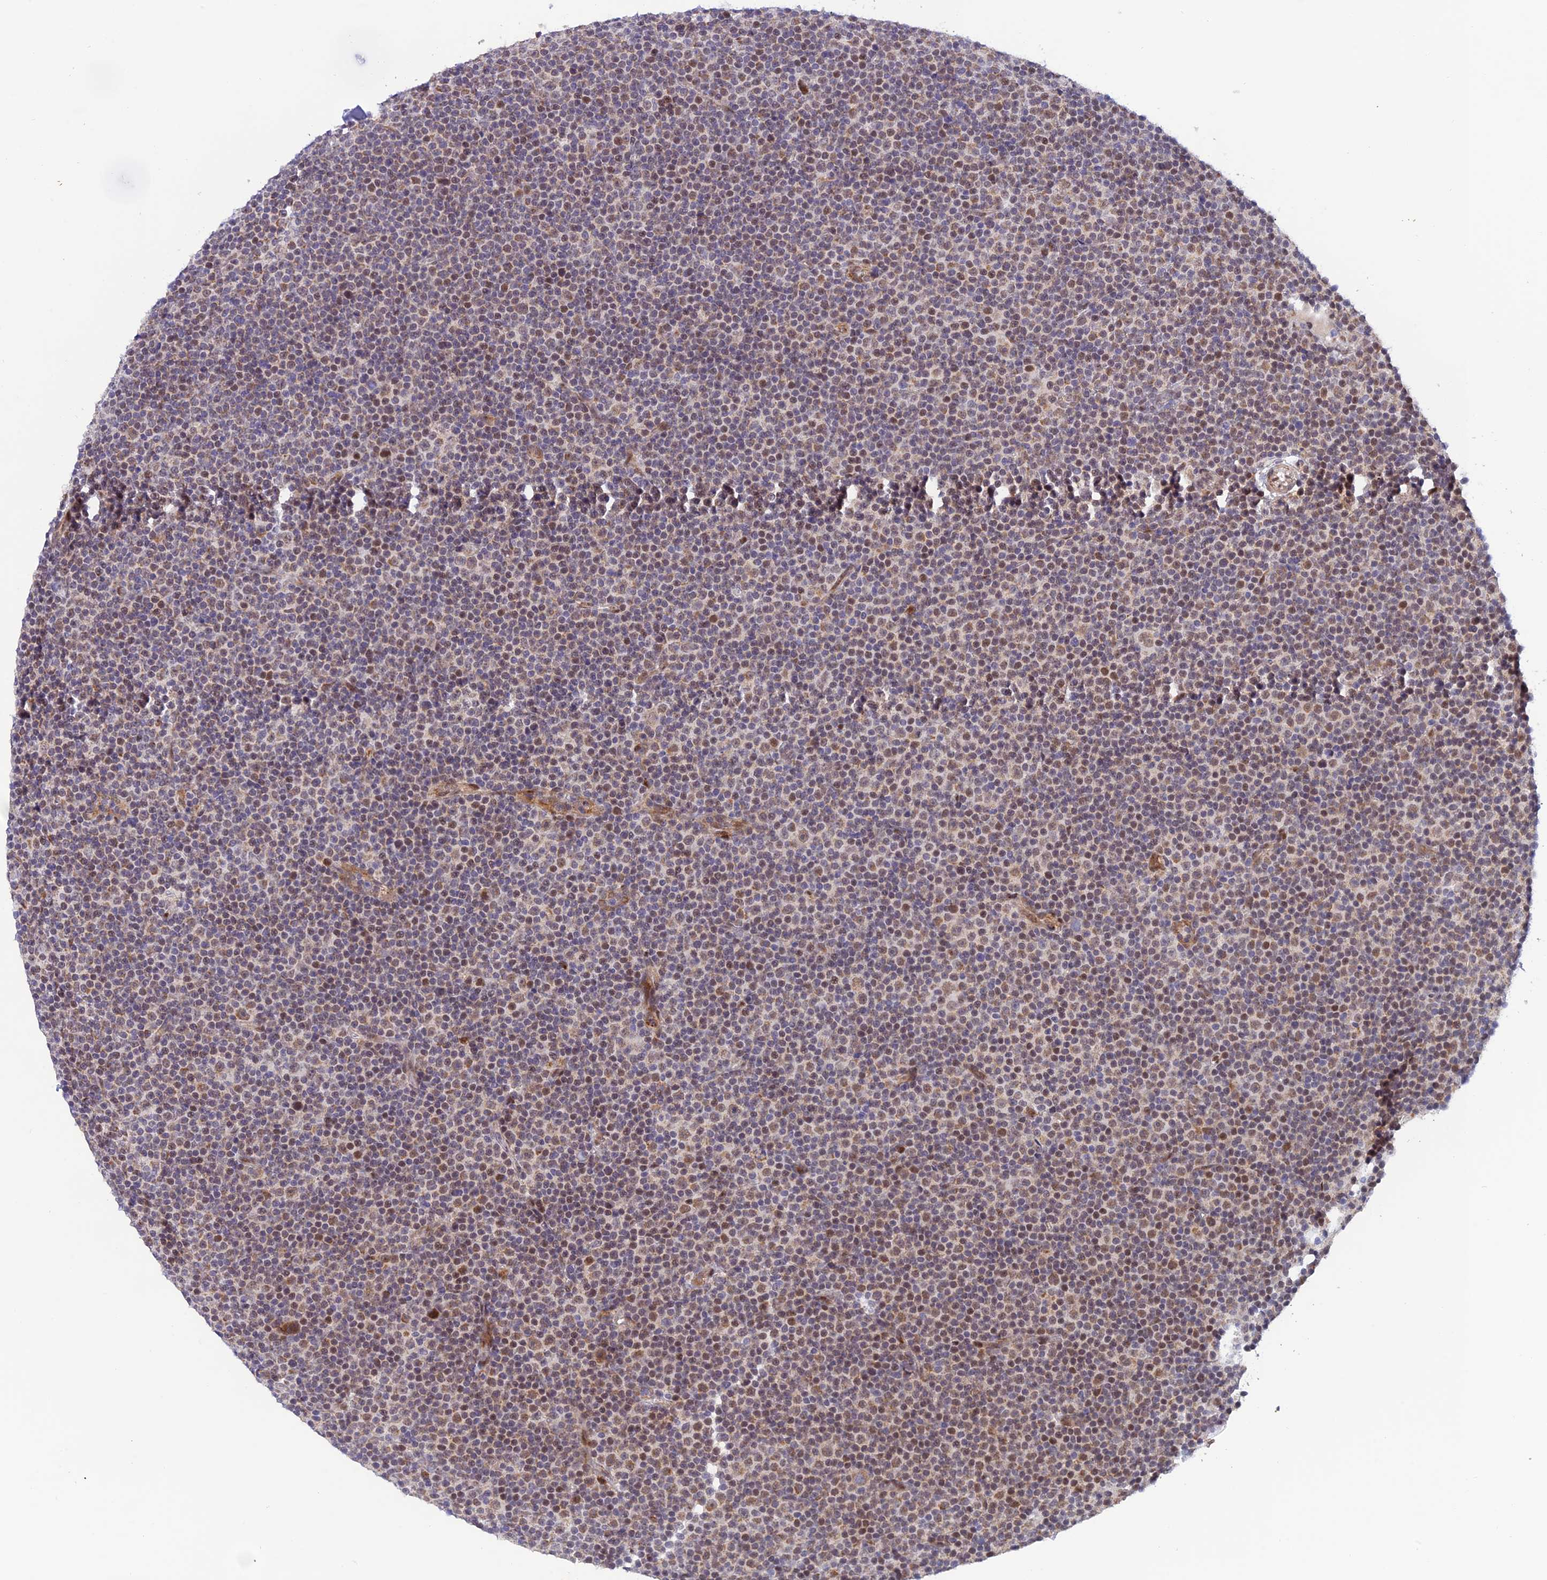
{"staining": {"intensity": "moderate", "quantity": "25%-75%", "location": "cytoplasmic/membranous,nuclear"}, "tissue": "lymphoma", "cell_type": "Tumor cells", "image_type": "cancer", "snomed": [{"axis": "morphology", "description": "Malignant lymphoma, non-Hodgkin's type, Low grade"}, {"axis": "topography", "description": "Lymph node"}], "caption": "Immunohistochemical staining of malignant lymphoma, non-Hodgkin's type (low-grade) displays medium levels of moderate cytoplasmic/membranous and nuclear protein staining in about 25%-75% of tumor cells.", "gene": "WDR55", "patient": {"sex": "female", "age": 67}}